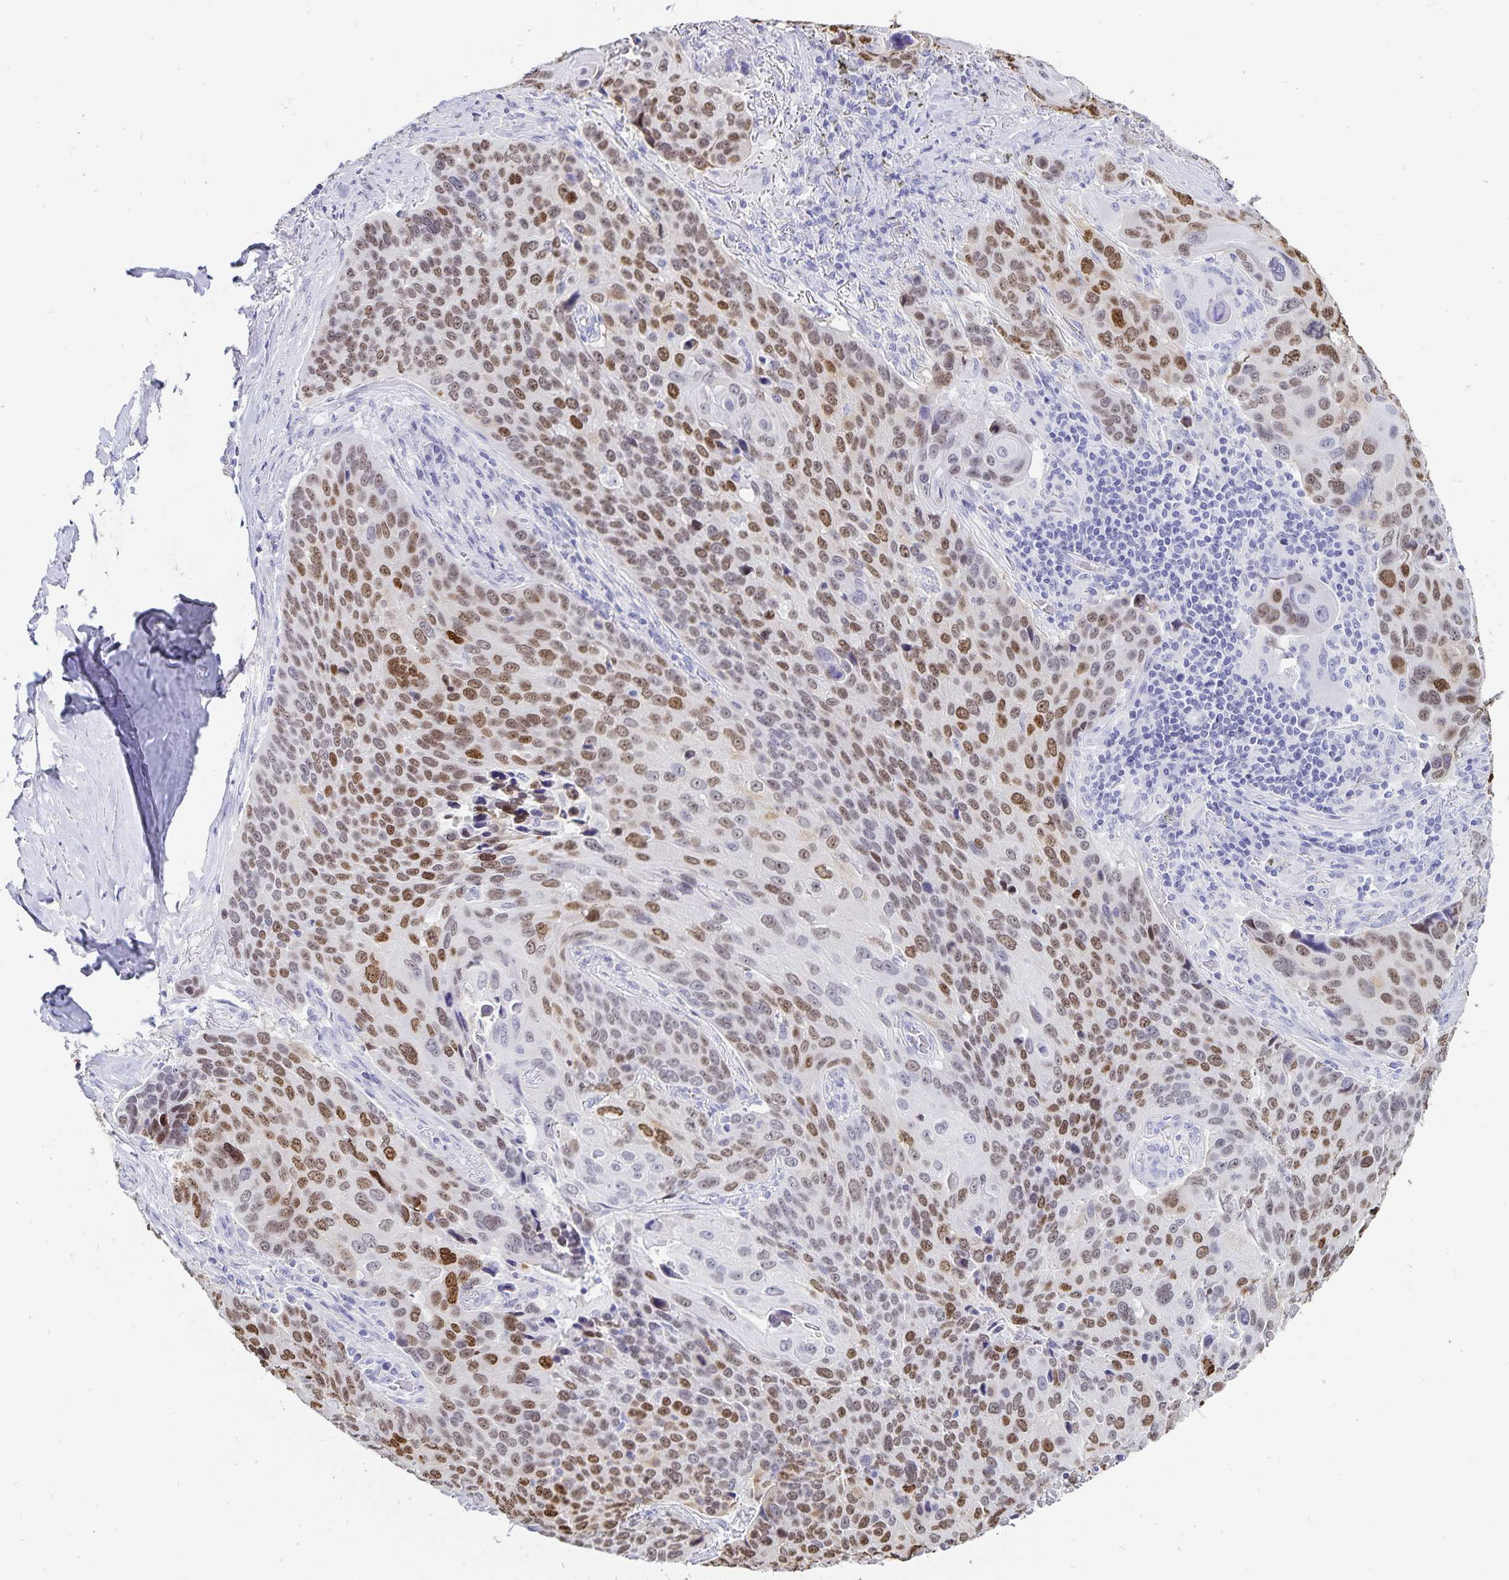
{"staining": {"intensity": "moderate", "quantity": ">75%", "location": "nuclear"}, "tissue": "lung cancer", "cell_type": "Tumor cells", "image_type": "cancer", "snomed": [{"axis": "morphology", "description": "Squamous cell carcinoma, NOS"}, {"axis": "topography", "description": "Lung"}], "caption": "Protein analysis of lung cancer (squamous cell carcinoma) tissue shows moderate nuclear expression in about >75% of tumor cells. (DAB IHC with brightfield microscopy, high magnification).", "gene": "HMGB3", "patient": {"sex": "male", "age": 68}}